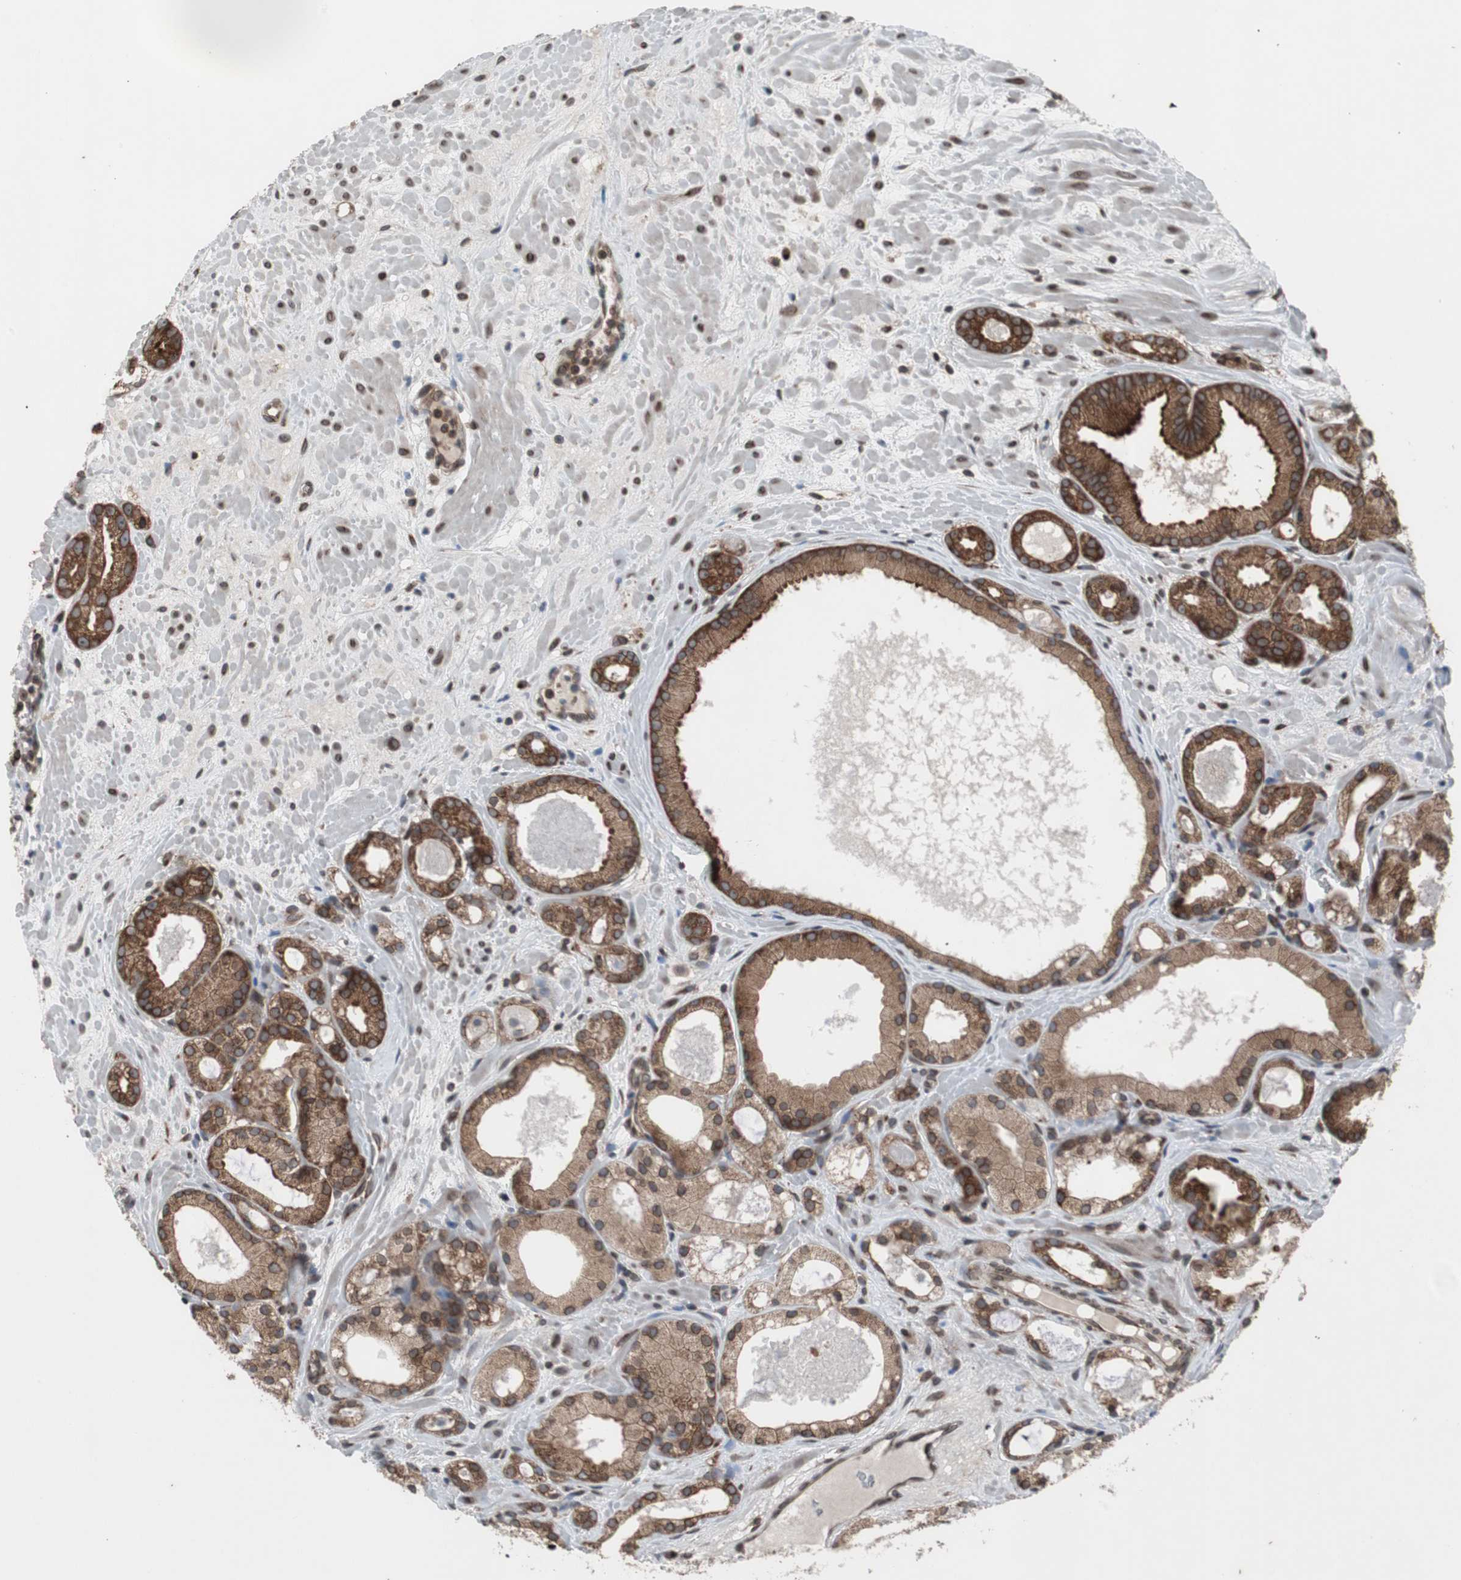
{"staining": {"intensity": "strong", "quantity": ">75%", "location": "cytoplasmic/membranous,nuclear"}, "tissue": "prostate cancer", "cell_type": "Tumor cells", "image_type": "cancer", "snomed": [{"axis": "morphology", "description": "Adenocarcinoma, Low grade"}, {"axis": "topography", "description": "Prostate"}], "caption": "Prostate cancer (adenocarcinoma (low-grade)) stained for a protein demonstrates strong cytoplasmic/membranous and nuclear positivity in tumor cells.", "gene": "NUP62", "patient": {"sex": "male", "age": 57}}